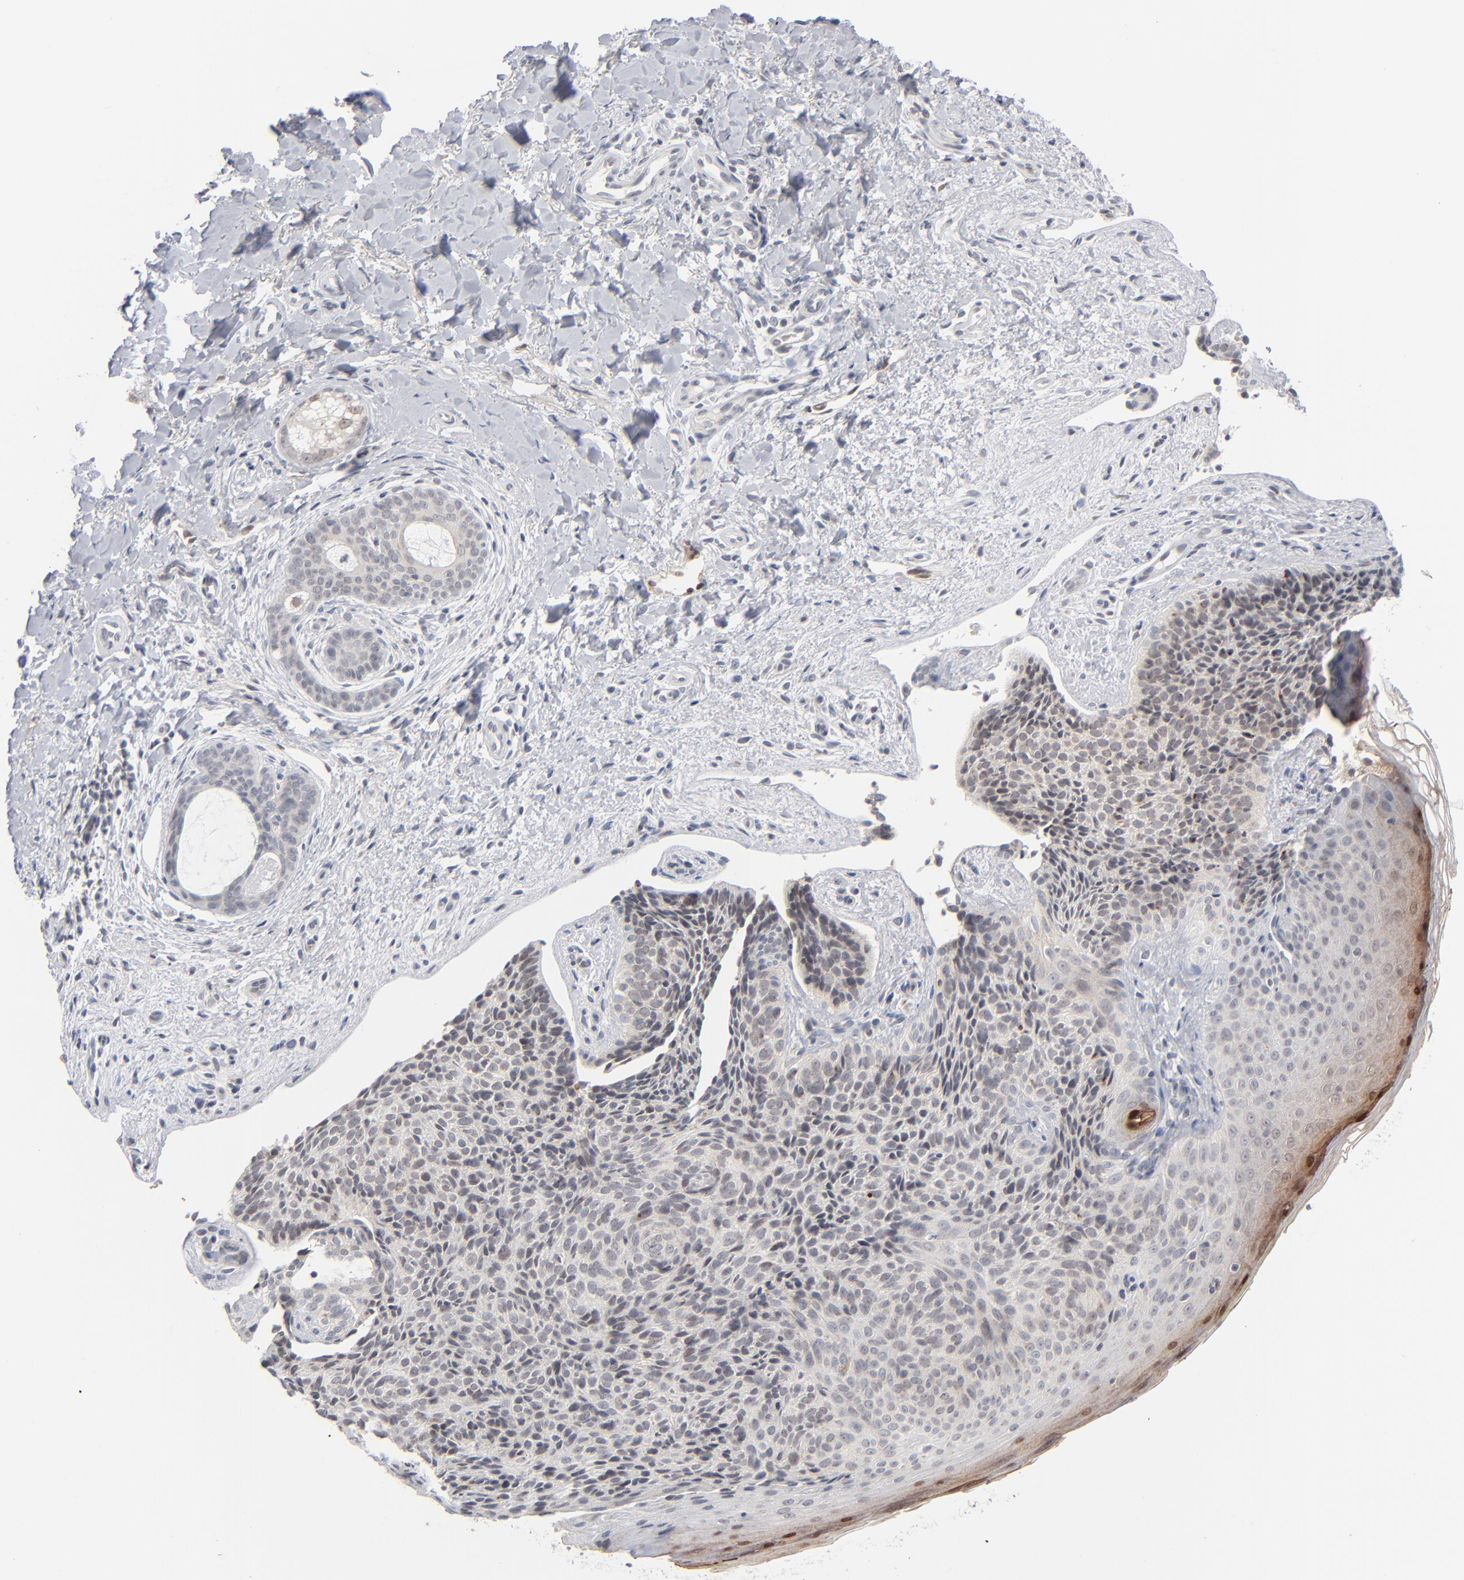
{"staining": {"intensity": "negative", "quantity": "none", "location": "none"}, "tissue": "skin cancer", "cell_type": "Tumor cells", "image_type": "cancer", "snomed": [{"axis": "morphology", "description": "Basal cell carcinoma"}, {"axis": "topography", "description": "Skin"}], "caption": "High magnification brightfield microscopy of basal cell carcinoma (skin) stained with DAB (3,3'-diaminobenzidine) (brown) and counterstained with hematoxylin (blue): tumor cells show no significant expression. (DAB (3,3'-diaminobenzidine) immunohistochemistry (IHC), high magnification).", "gene": "POF1B", "patient": {"sex": "female", "age": 78}}